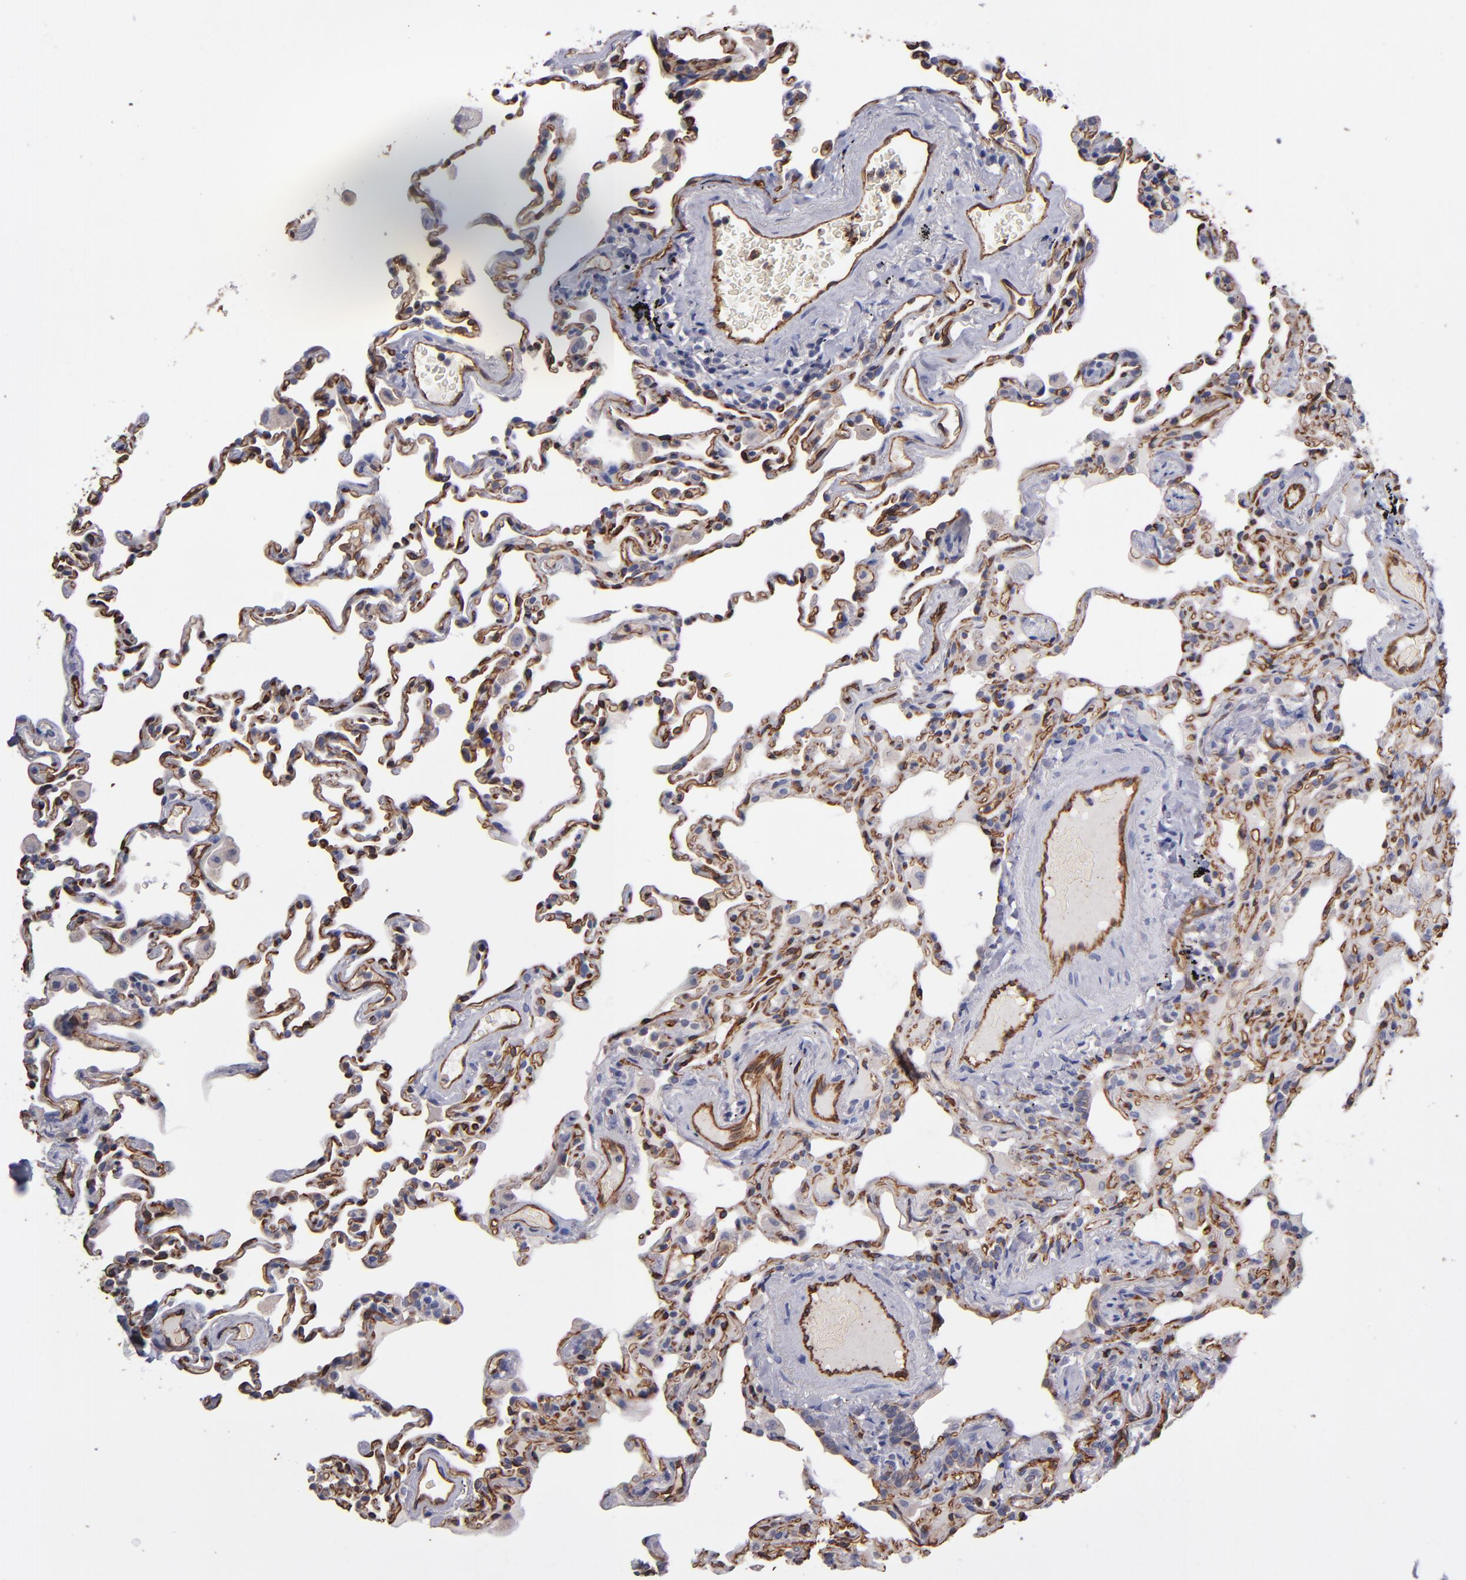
{"staining": {"intensity": "moderate", "quantity": "25%-75%", "location": "cytoplasmic/membranous"}, "tissue": "lung", "cell_type": "Alveolar cells", "image_type": "normal", "snomed": [{"axis": "morphology", "description": "Normal tissue, NOS"}, {"axis": "topography", "description": "Lung"}], "caption": "This histopathology image shows IHC staining of unremarkable human lung, with medium moderate cytoplasmic/membranous positivity in approximately 25%-75% of alveolar cells.", "gene": "CLDN5", "patient": {"sex": "male", "age": 59}}